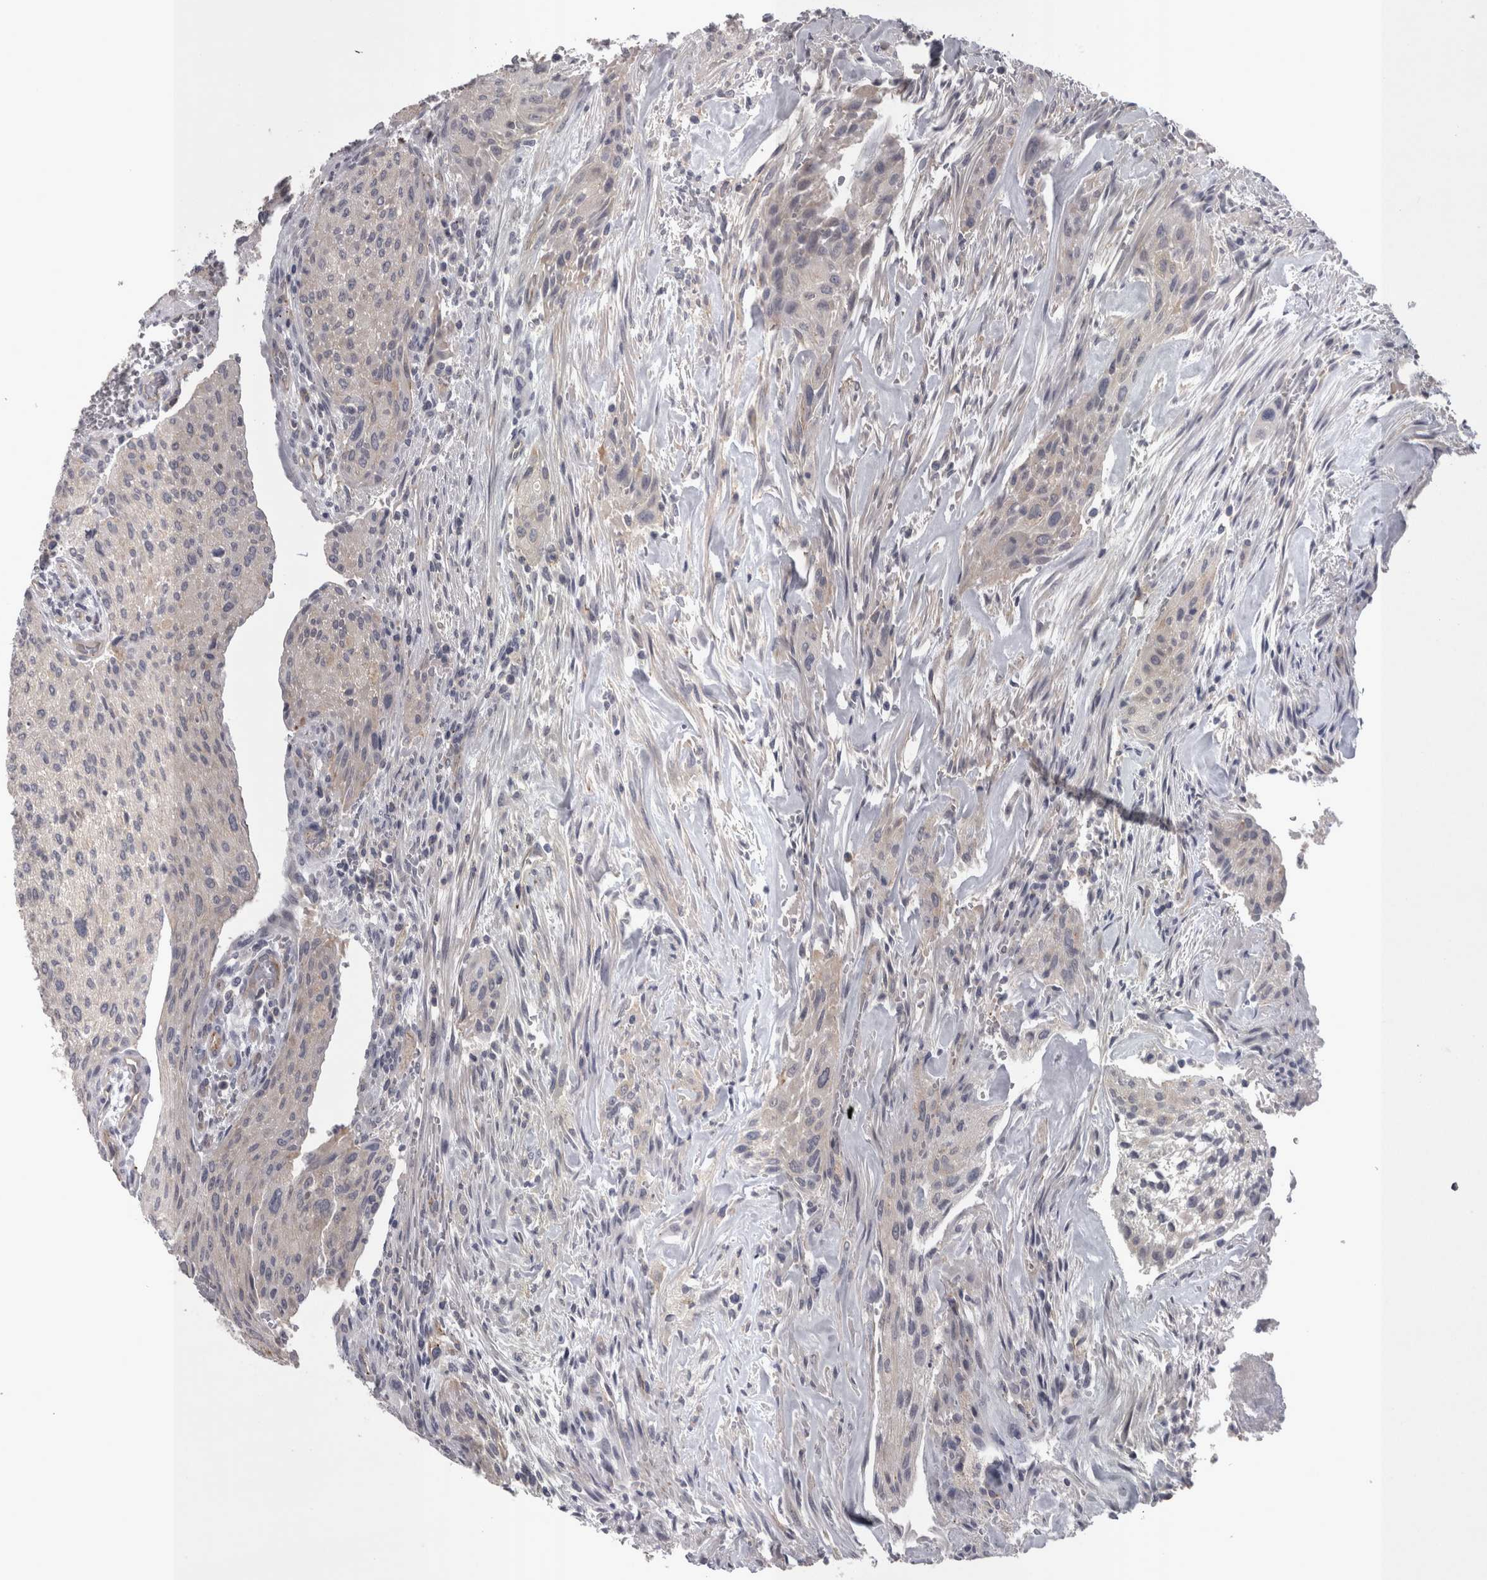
{"staining": {"intensity": "negative", "quantity": "none", "location": "none"}, "tissue": "urothelial cancer", "cell_type": "Tumor cells", "image_type": "cancer", "snomed": [{"axis": "morphology", "description": "Urothelial carcinoma, Low grade"}, {"axis": "morphology", "description": "Urothelial carcinoma, High grade"}, {"axis": "topography", "description": "Urinary bladder"}], "caption": "The IHC photomicrograph has no significant expression in tumor cells of urothelial carcinoma (low-grade) tissue. (Brightfield microscopy of DAB (3,3'-diaminobenzidine) immunohistochemistry at high magnification).", "gene": "LYZL6", "patient": {"sex": "male", "age": 35}}